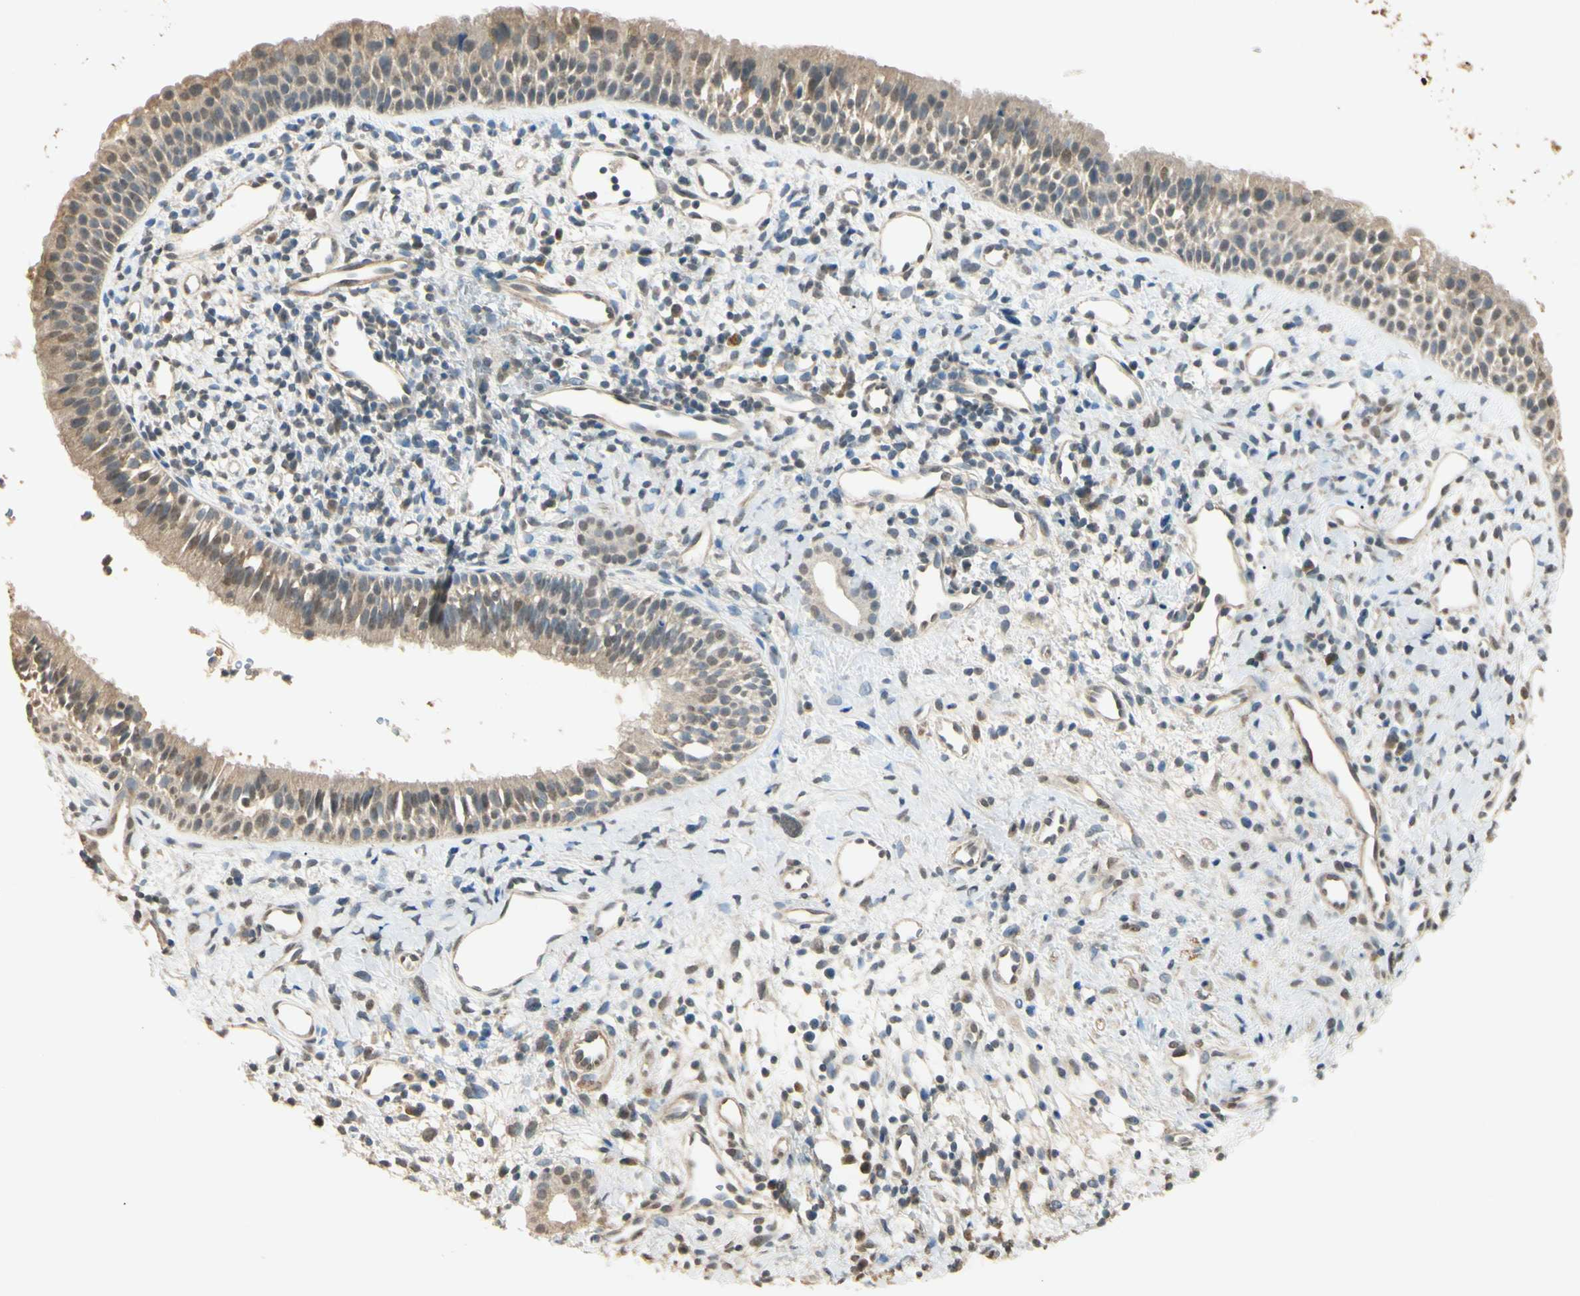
{"staining": {"intensity": "weak", "quantity": ">75%", "location": "cytoplasmic/membranous"}, "tissue": "nasopharynx", "cell_type": "Respiratory epithelial cells", "image_type": "normal", "snomed": [{"axis": "morphology", "description": "Normal tissue, NOS"}, {"axis": "topography", "description": "Nasopharynx"}], "caption": "Immunohistochemistry histopathology image of benign nasopharynx: nasopharynx stained using immunohistochemistry demonstrates low levels of weak protein expression localized specifically in the cytoplasmic/membranous of respiratory epithelial cells, appearing as a cytoplasmic/membranous brown color.", "gene": "SGCA", "patient": {"sex": "male", "age": 22}}